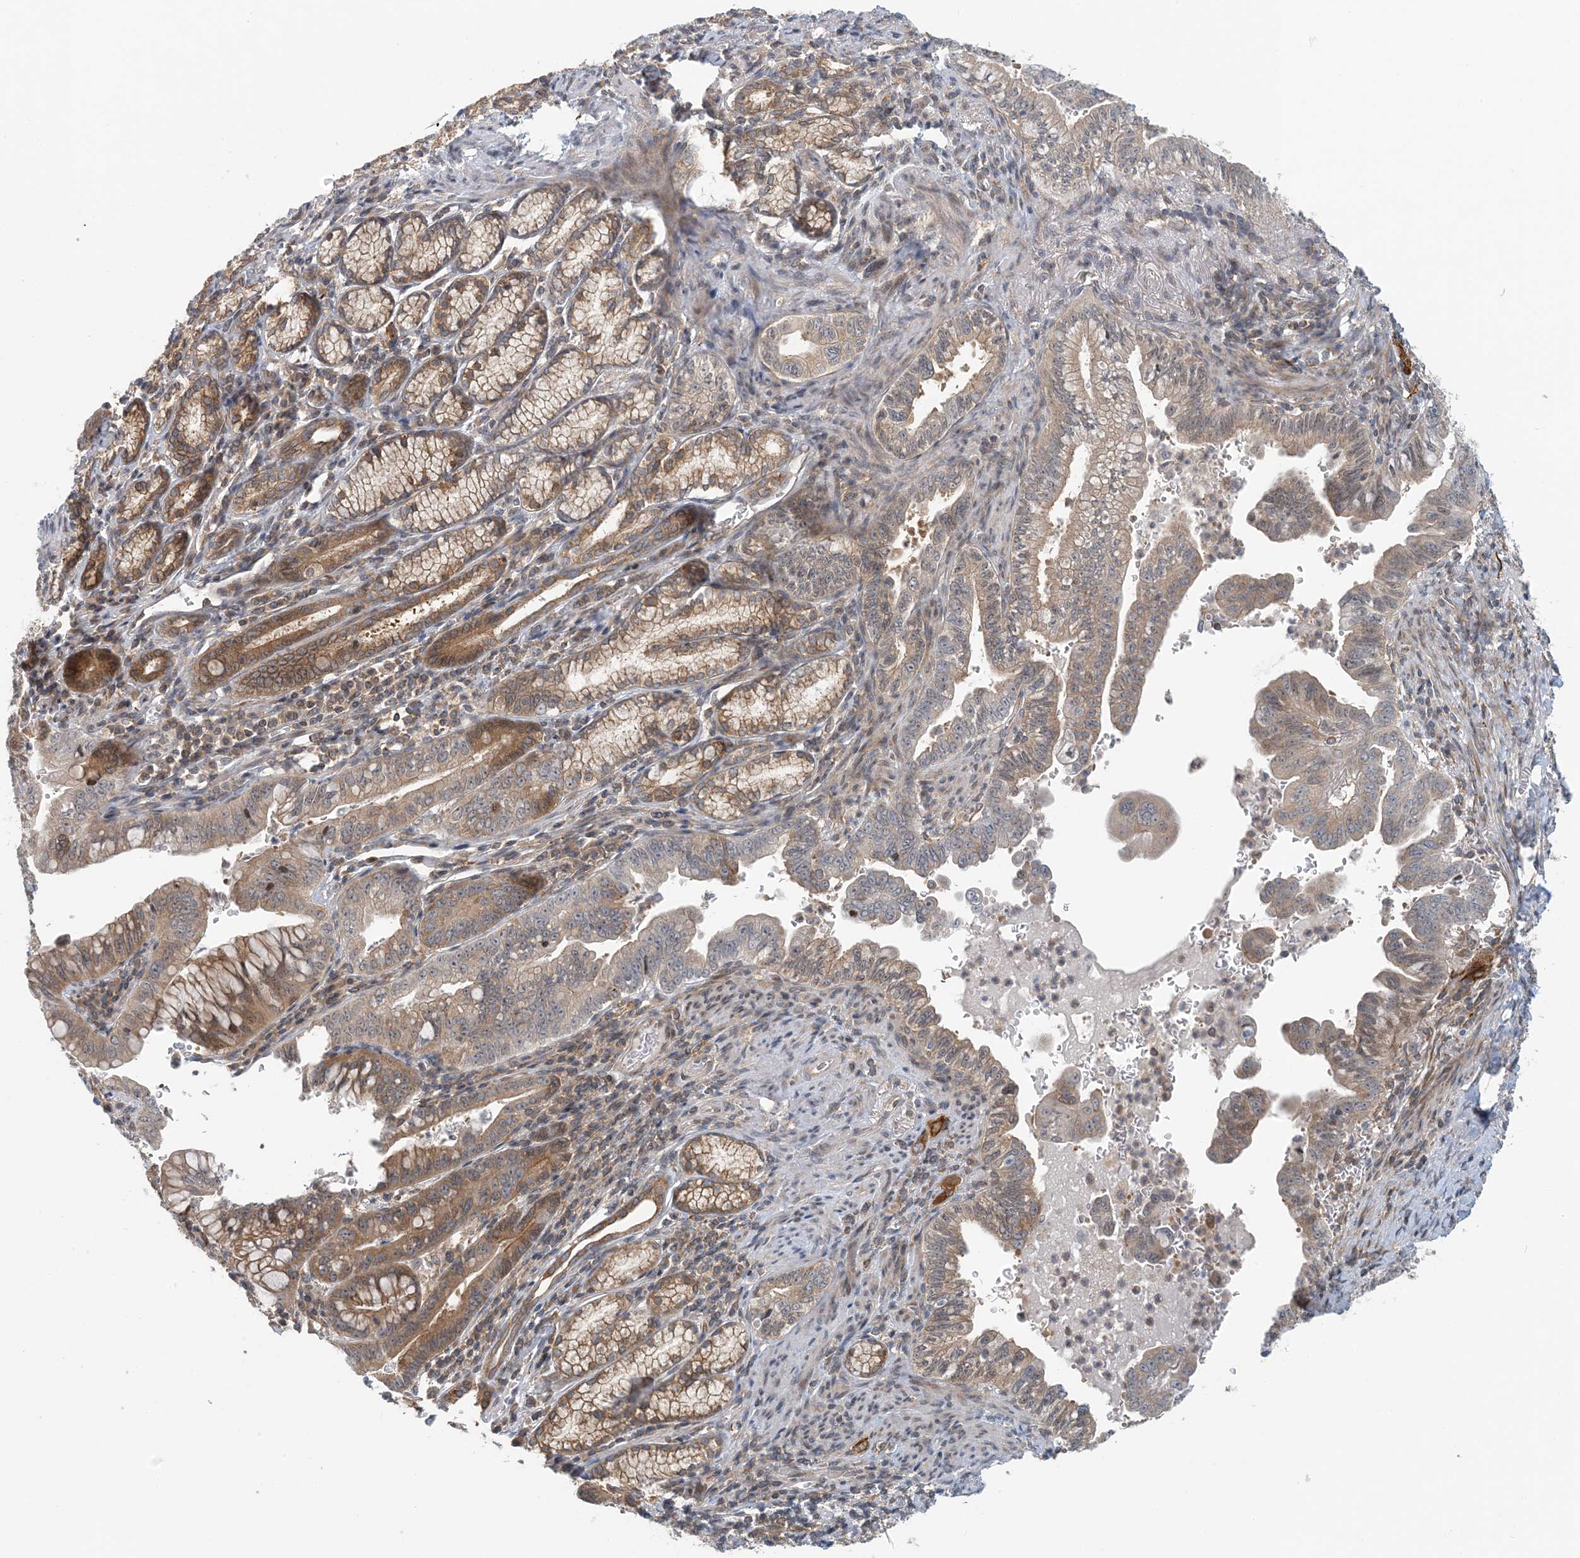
{"staining": {"intensity": "weak", "quantity": ">75%", "location": "cytoplasmic/membranous"}, "tissue": "pancreatic cancer", "cell_type": "Tumor cells", "image_type": "cancer", "snomed": [{"axis": "morphology", "description": "Adenocarcinoma, NOS"}, {"axis": "topography", "description": "Pancreas"}], "caption": "Immunohistochemistry (IHC) micrograph of pancreatic cancer stained for a protein (brown), which displays low levels of weak cytoplasmic/membranous positivity in approximately >75% of tumor cells.", "gene": "ATP13A2", "patient": {"sex": "male", "age": 70}}